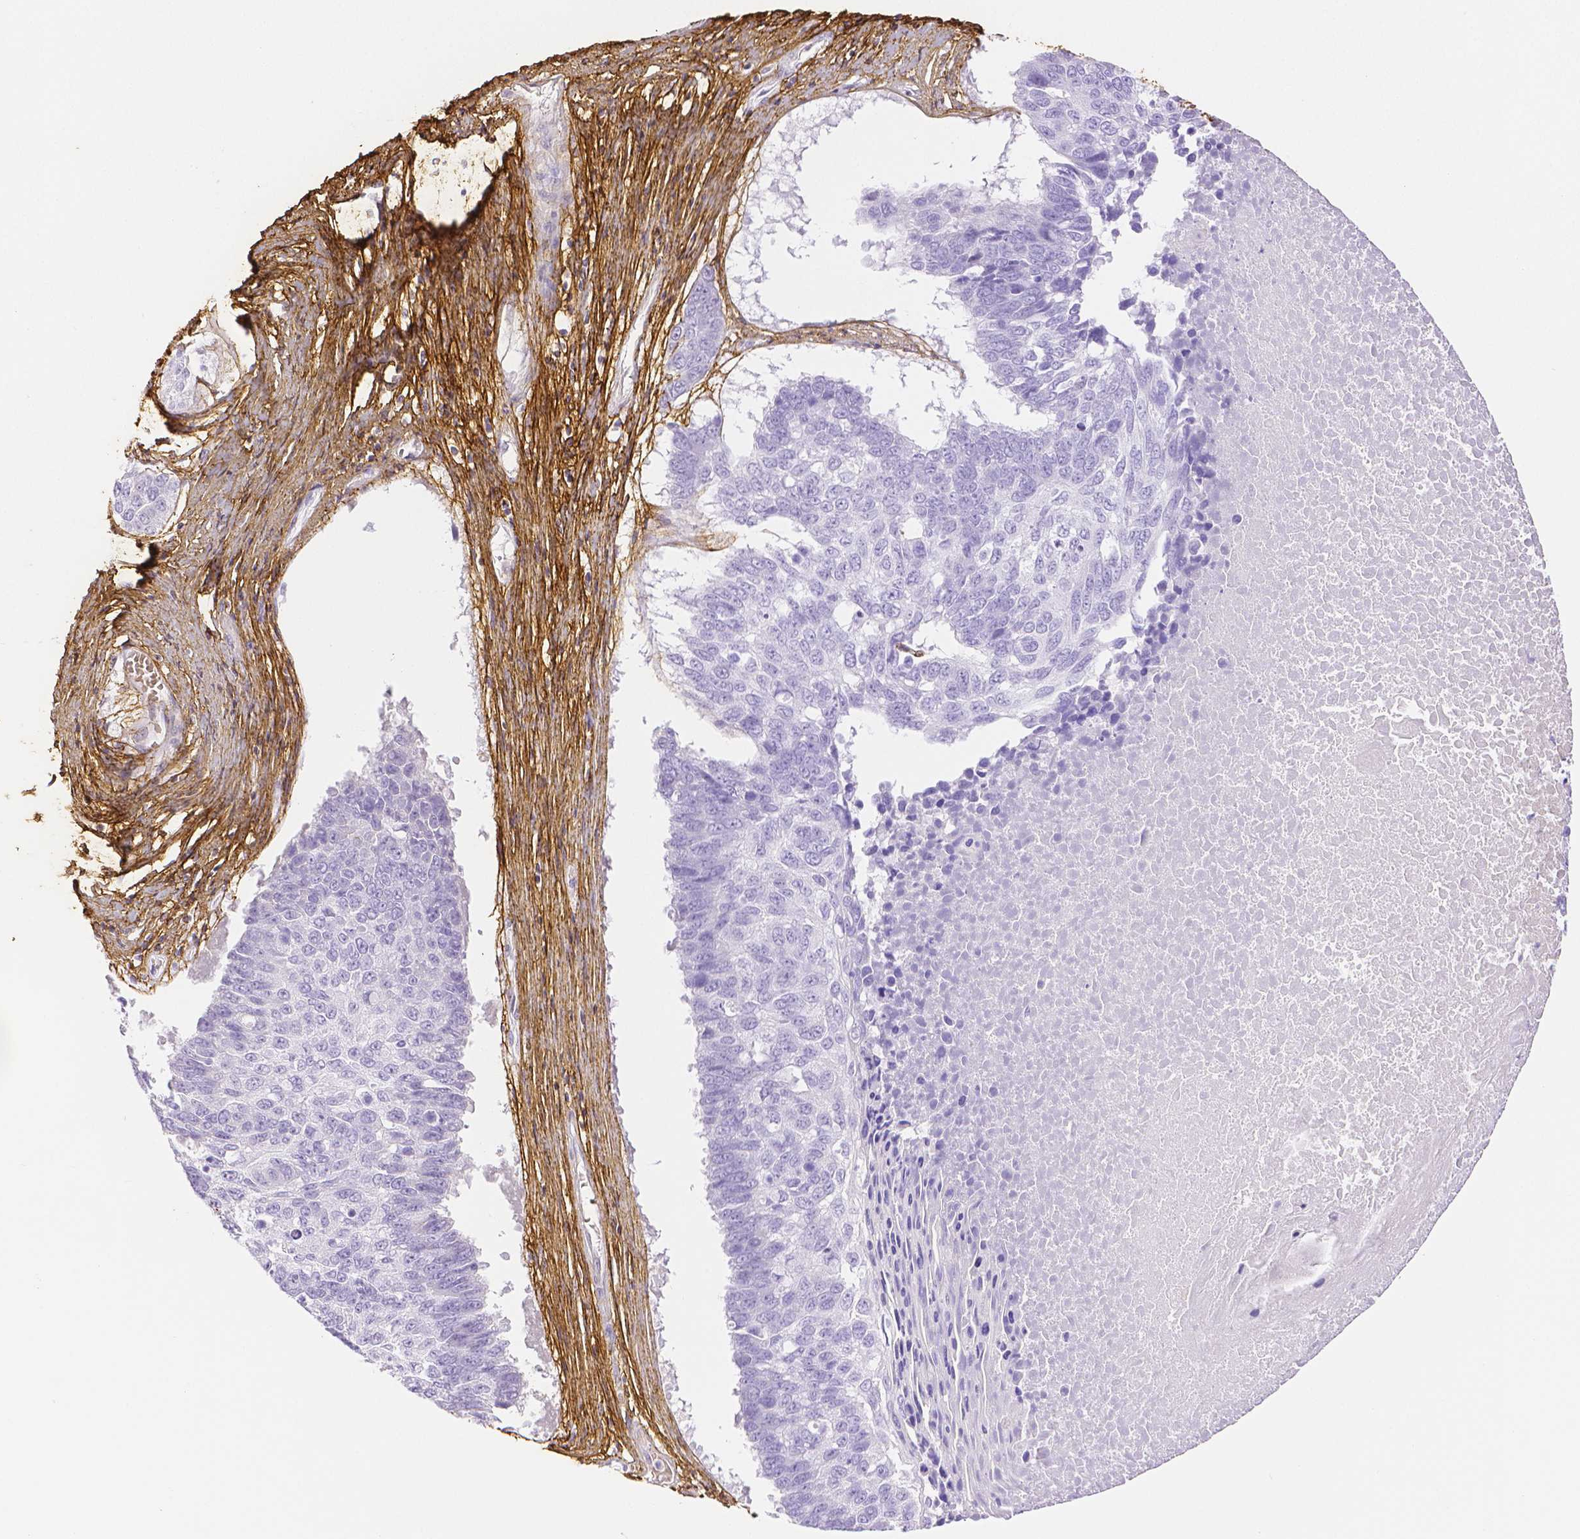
{"staining": {"intensity": "negative", "quantity": "none", "location": "none"}, "tissue": "lung cancer", "cell_type": "Tumor cells", "image_type": "cancer", "snomed": [{"axis": "morphology", "description": "Squamous cell carcinoma, NOS"}, {"axis": "topography", "description": "Lung"}], "caption": "Image shows no protein expression in tumor cells of squamous cell carcinoma (lung) tissue. (DAB immunohistochemistry (IHC) visualized using brightfield microscopy, high magnification).", "gene": "FBN1", "patient": {"sex": "male", "age": 73}}